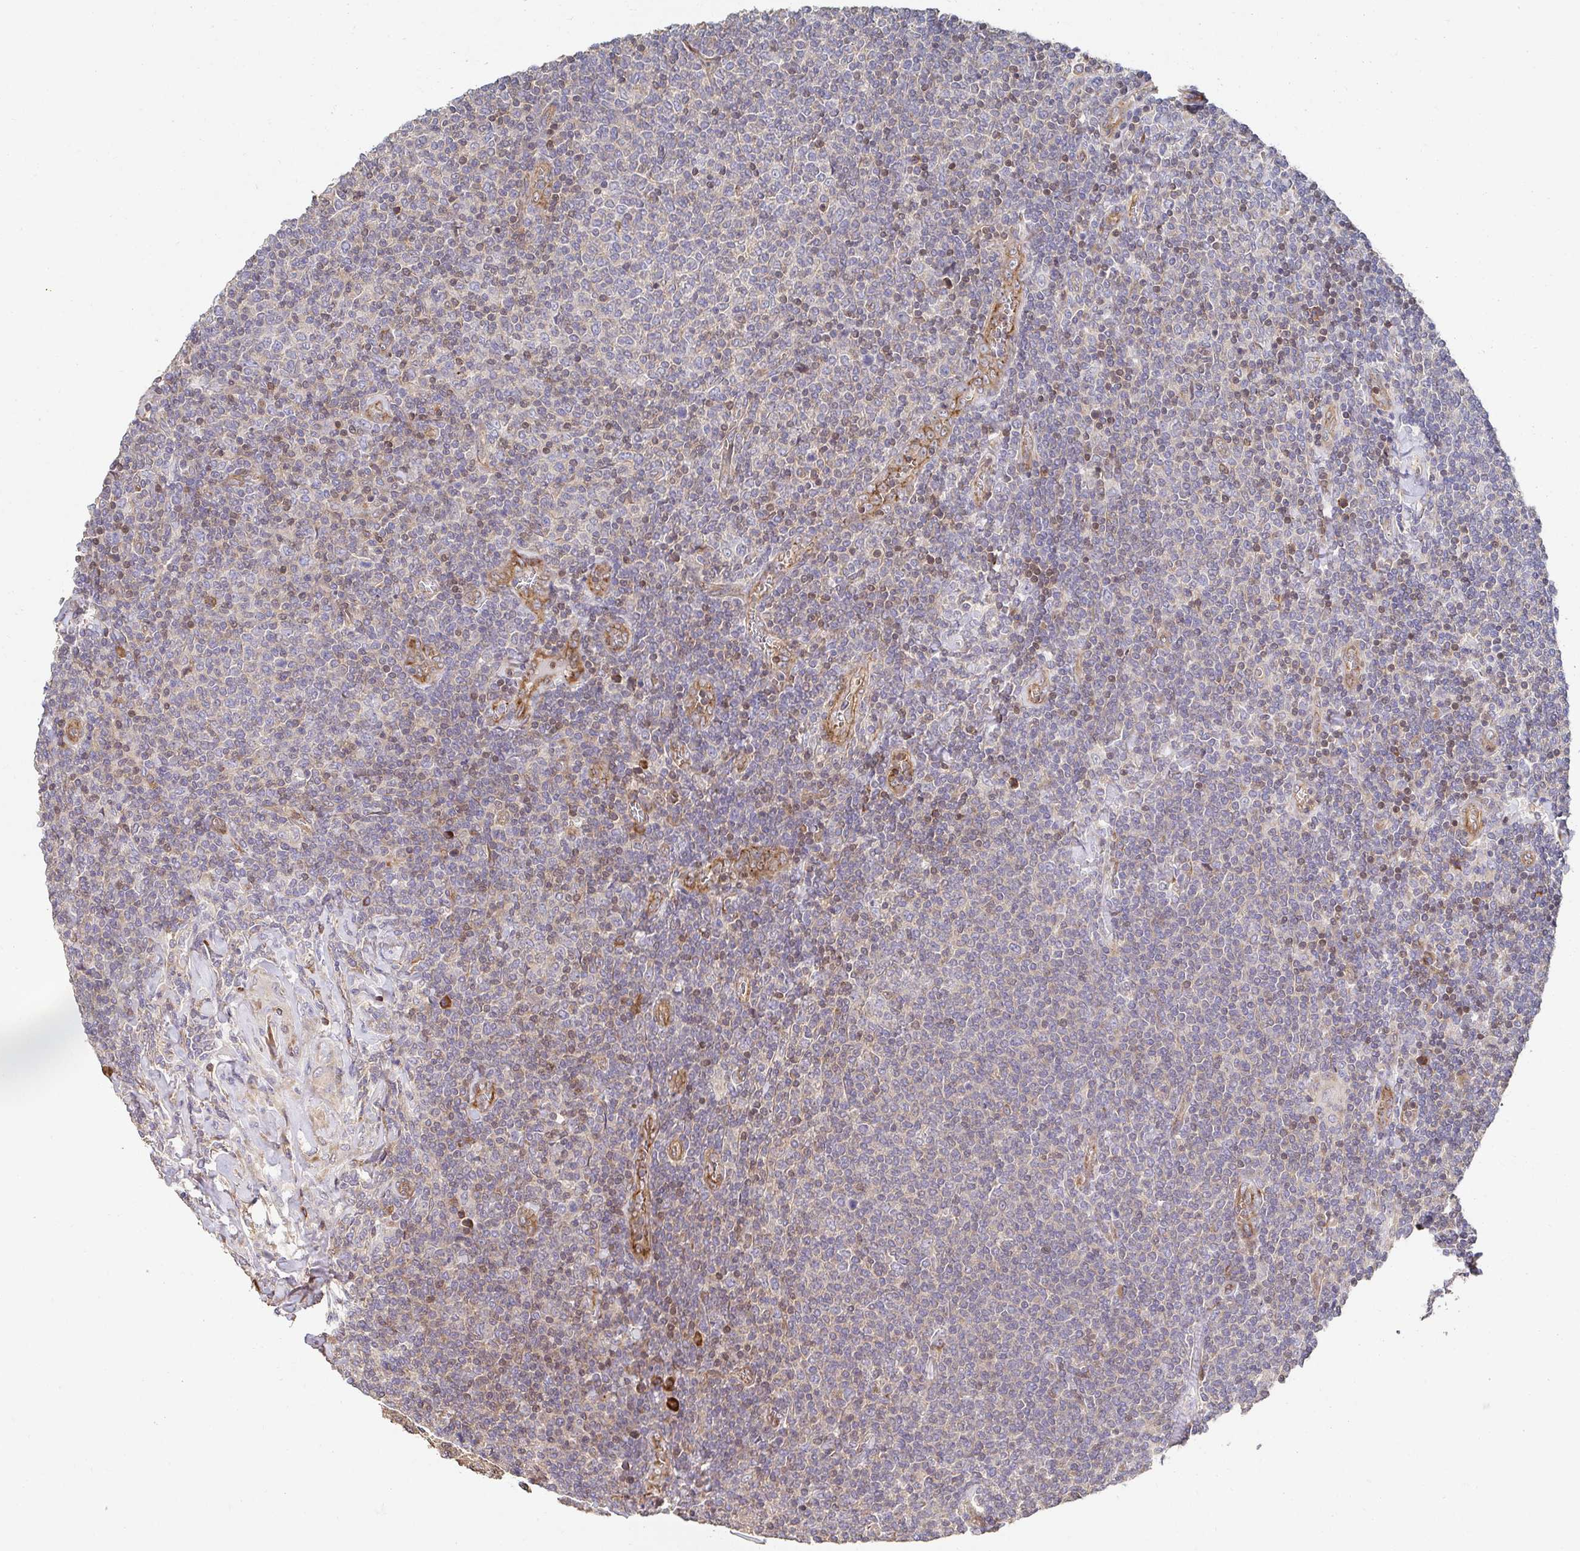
{"staining": {"intensity": "weak", "quantity": "<25%", "location": "nuclear"}, "tissue": "lymphoma", "cell_type": "Tumor cells", "image_type": "cancer", "snomed": [{"axis": "morphology", "description": "Malignant lymphoma, non-Hodgkin's type, Low grade"}, {"axis": "topography", "description": "Lymph node"}], "caption": "Immunohistochemistry histopathology image of neoplastic tissue: malignant lymphoma, non-Hodgkin's type (low-grade) stained with DAB demonstrates no significant protein staining in tumor cells. (Brightfield microscopy of DAB immunohistochemistry at high magnification).", "gene": "APBB1", "patient": {"sex": "male", "age": 52}}